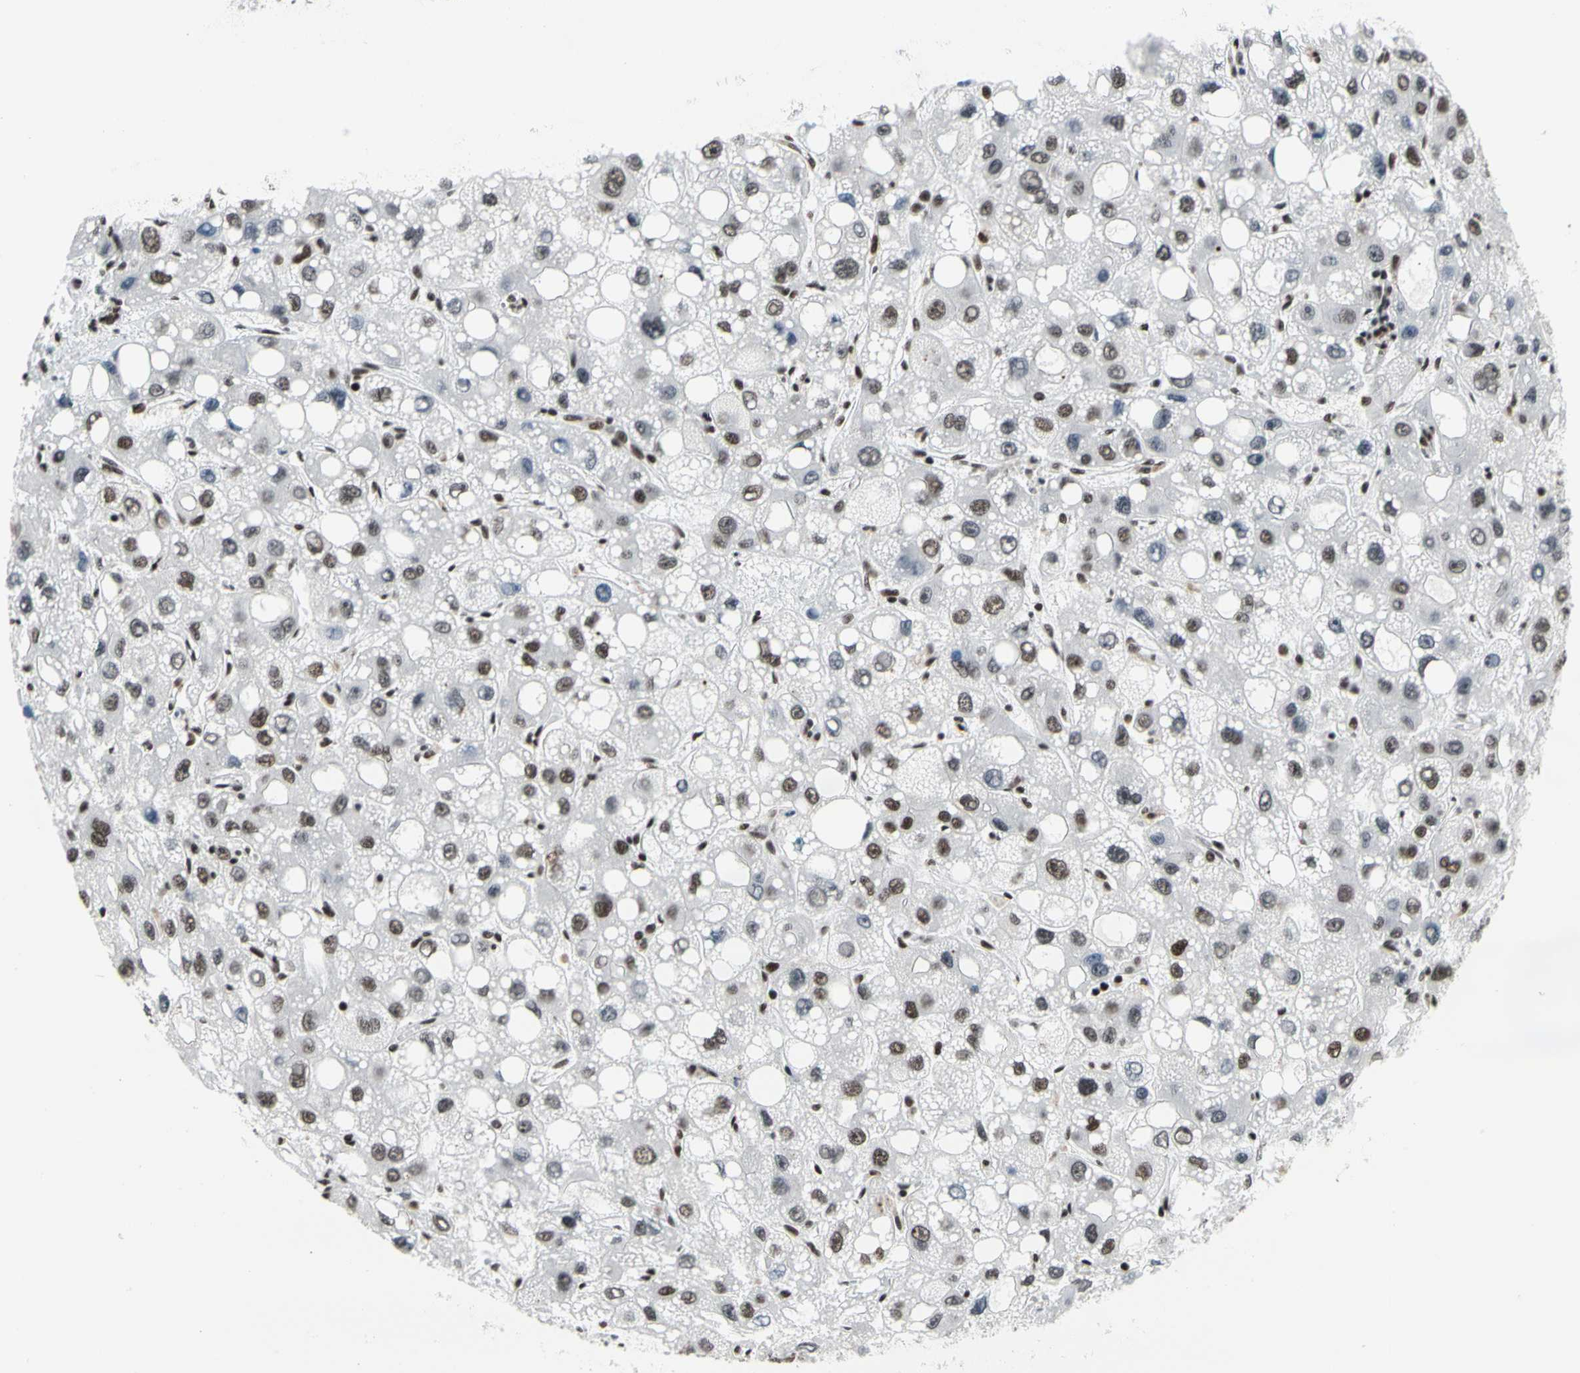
{"staining": {"intensity": "moderate", "quantity": ">75%", "location": "nuclear"}, "tissue": "liver cancer", "cell_type": "Tumor cells", "image_type": "cancer", "snomed": [{"axis": "morphology", "description": "Carcinoma, Hepatocellular, NOS"}, {"axis": "topography", "description": "Liver"}], "caption": "Liver hepatocellular carcinoma was stained to show a protein in brown. There is medium levels of moderate nuclear expression in about >75% of tumor cells. The protein is stained brown, and the nuclei are stained in blue (DAB IHC with brightfield microscopy, high magnification).", "gene": "SRSF11", "patient": {"sex": "male", "age": 55}}